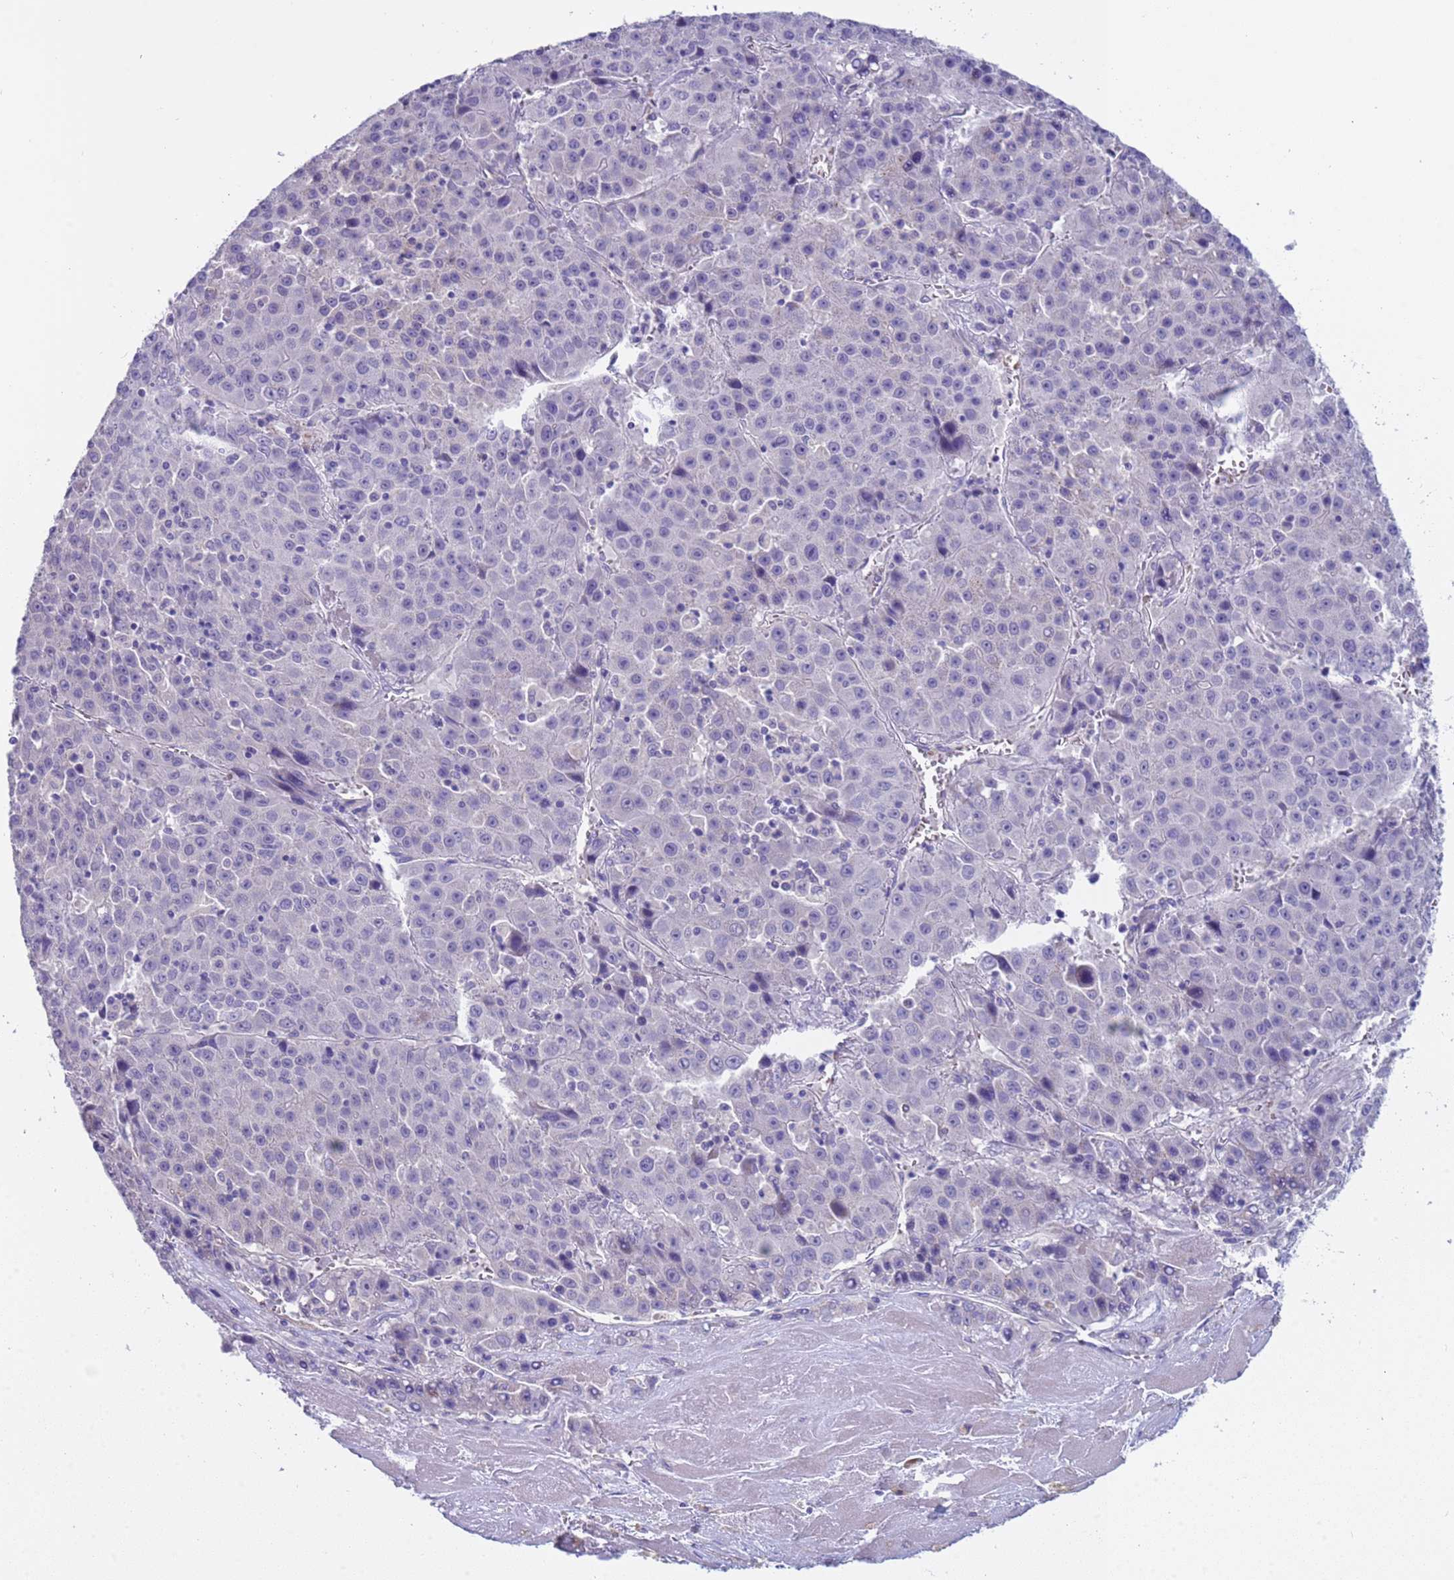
{"staining": {"intensity": "negative", "quantity": "none", "location": "none"}, "tissue": "liver cancer", "cell_type": "Tumor cells", "image_type": "cancer", "snomed": [{"axis": "morphology", "description": "Carcinoma, Hepatocellular, NOS"}, {"axis": "topography", "description": "Liver"}], "caption": "Image shows no protein staining in tumor cells of liver hepatocellular carcinoma tissue. The staining is performed using DAB brown chromogen with nuclei counter-stained in using hematoxylin.", "gene": "KBTBD3", "patient": {"sex": "female", "age": 53}}